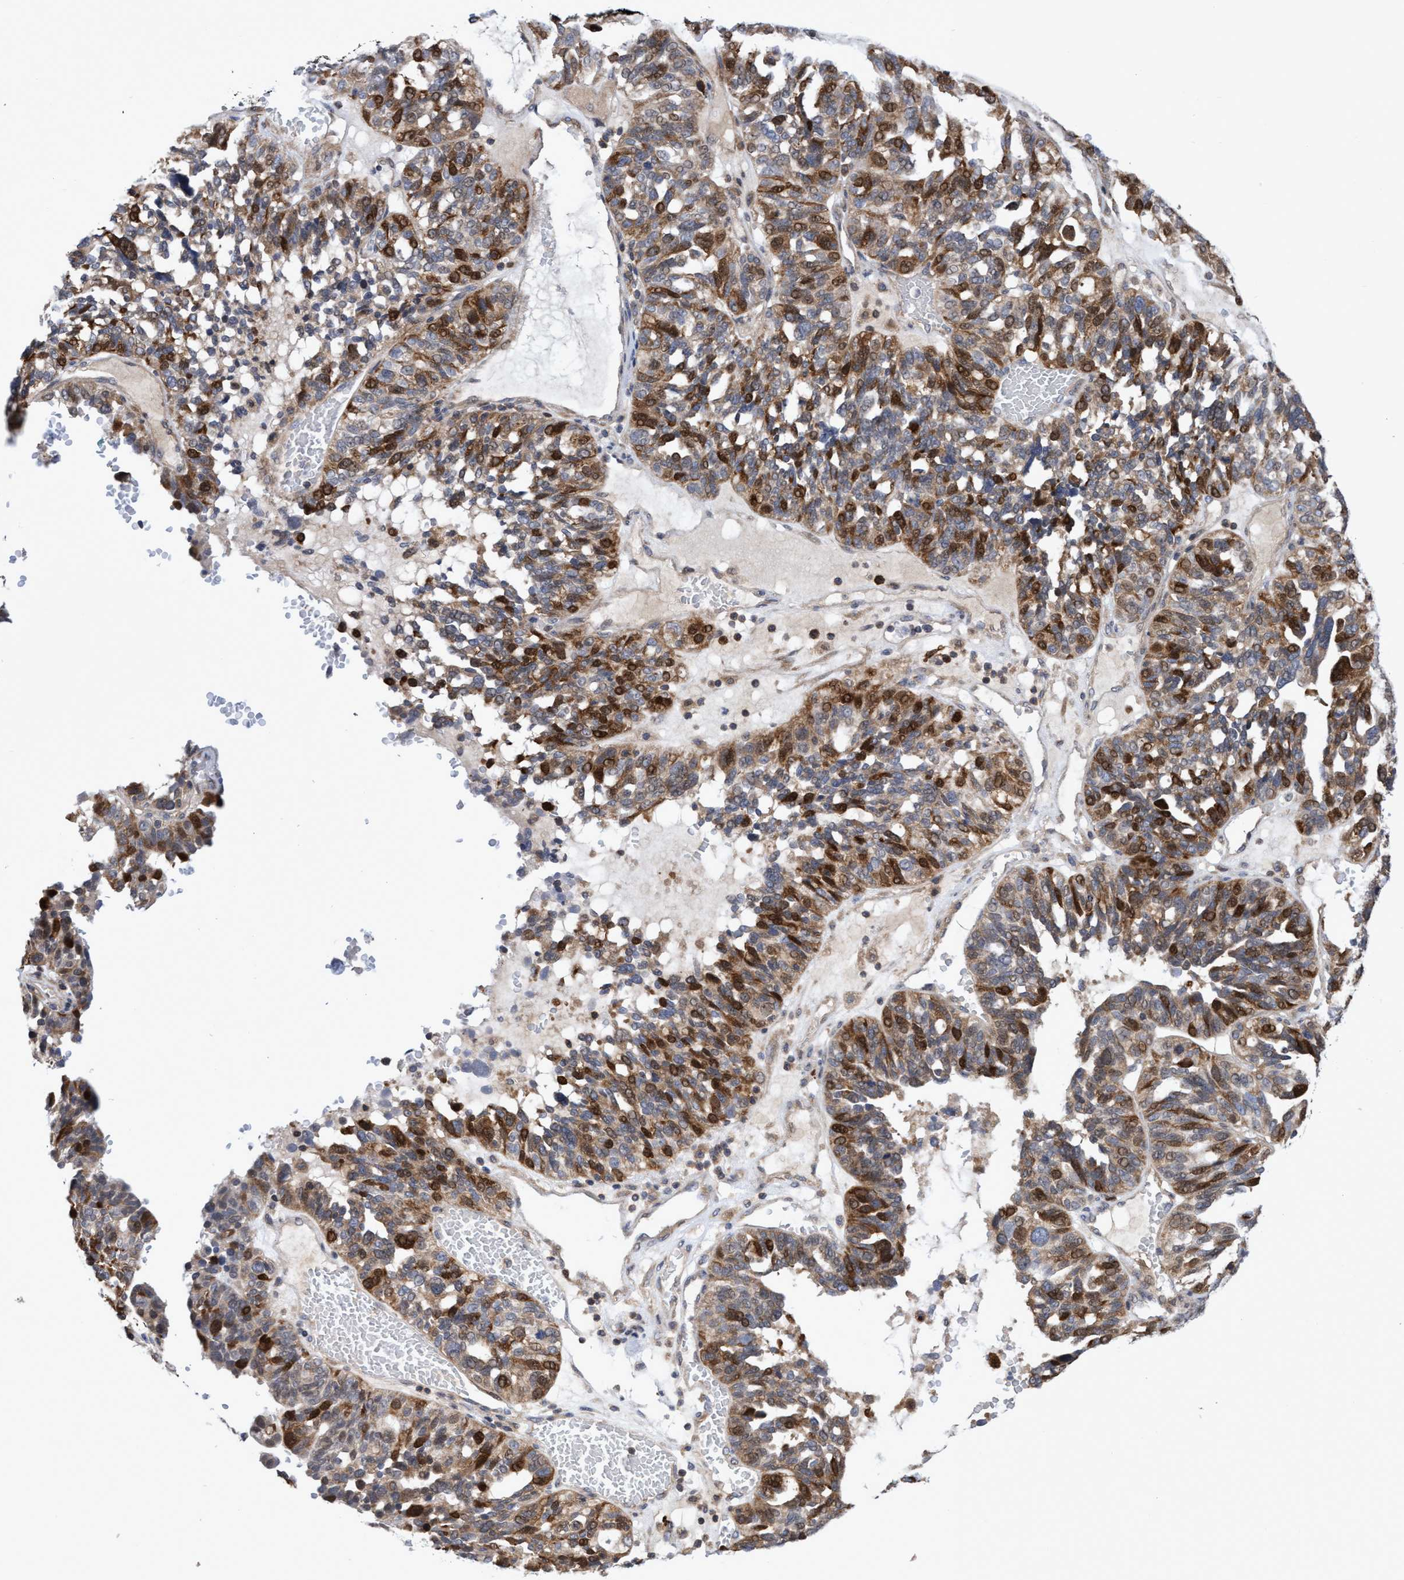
{"staining": {"intensity": "moderate", "quantity": ">75%", "location": "cytoplasmic/membranous,nuclear"}, "tissue": "ovarian cancer", "cell_type": "Tumor cells", "image_type": "cancer", "snomed": [{"axis": "morphology", "description": "Cystadenocarcinoma, serous, NOS"}, {"axis": "topography", "description": "Ovary"}], "caption": "IHC of ovarian cancer reveals medium levels of moderate cytoplasmic/membranous and nuclear positivity in about >75% of tumor cells.", "gene": "SLBP", "patient": {"sex": "female", "age": 59}}